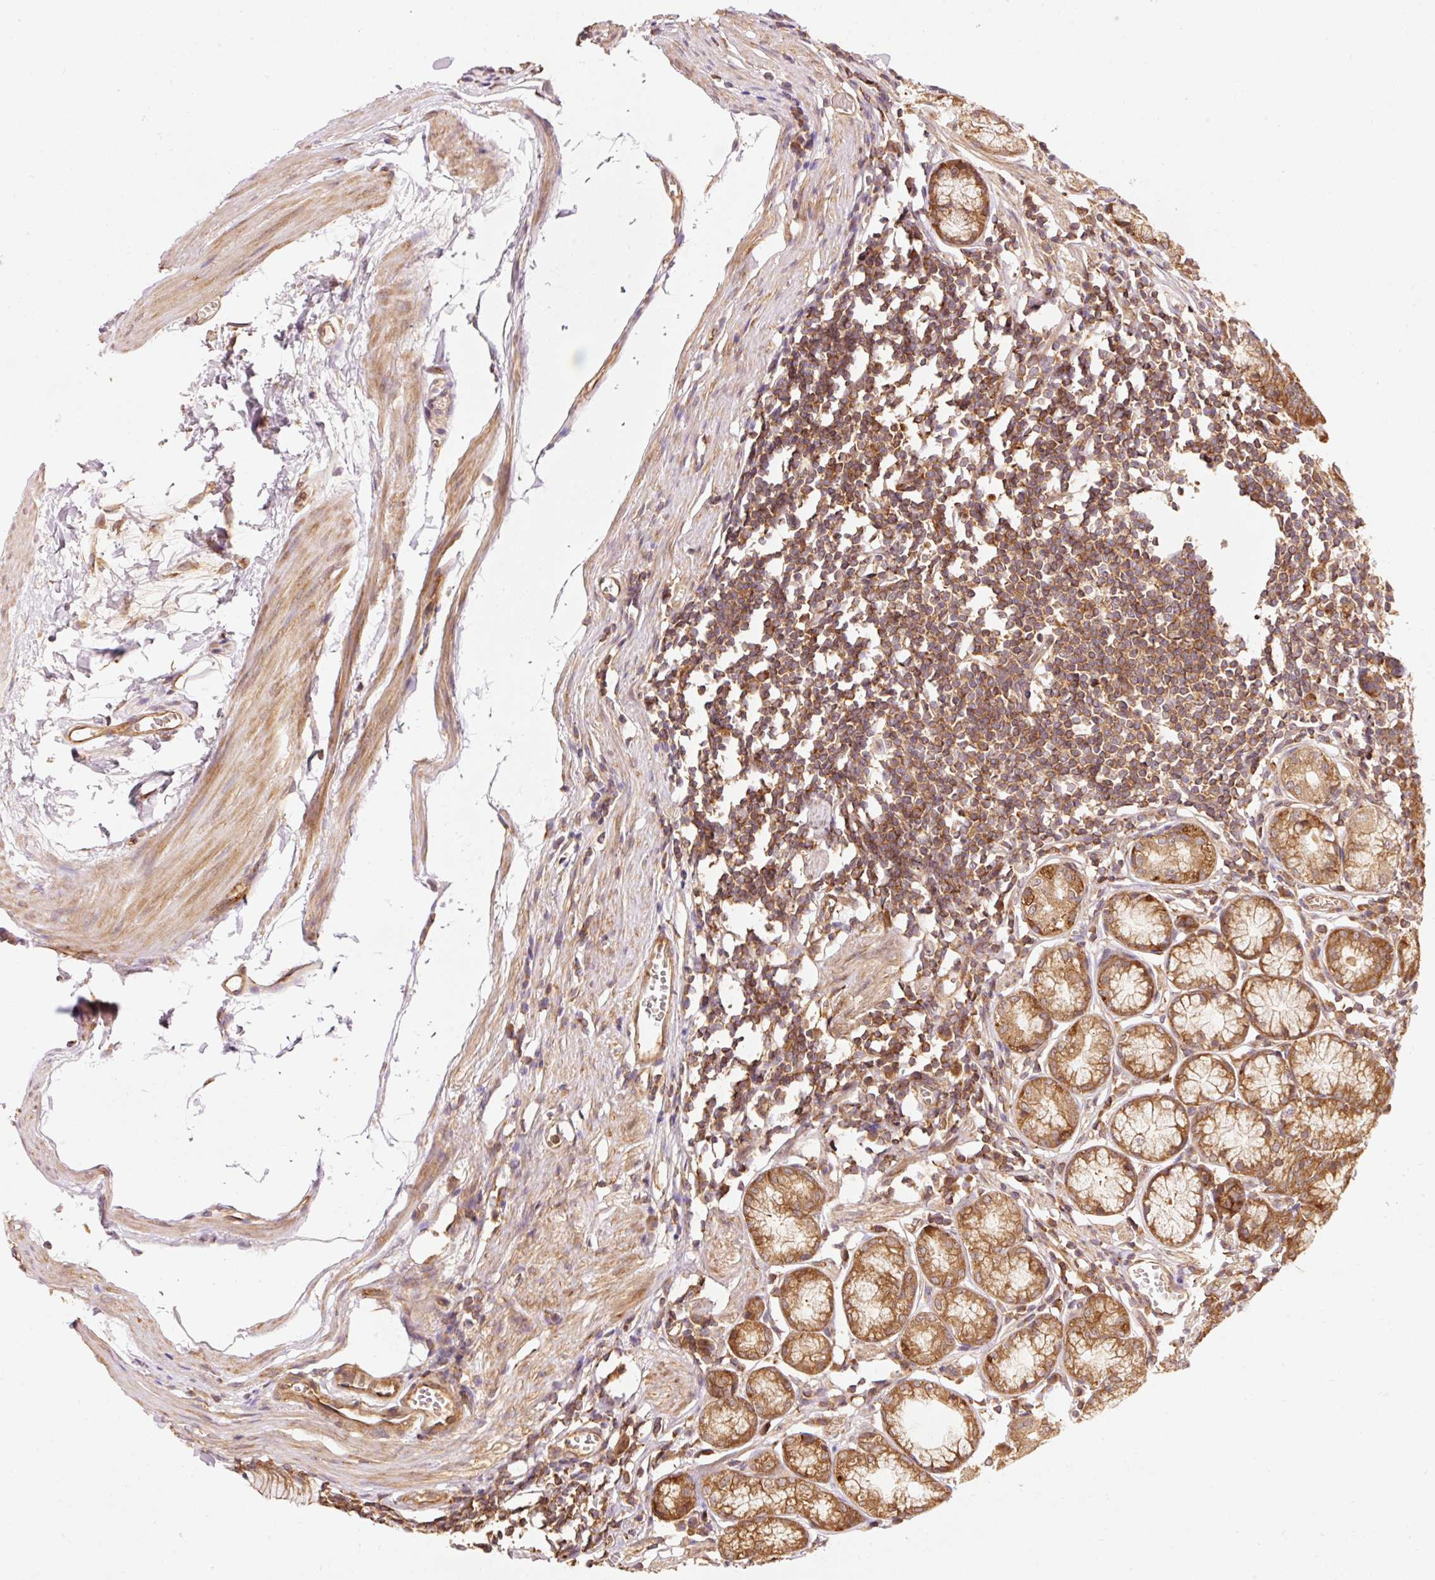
{"staining": {"intensity": "strong", "quantity": "25%-75%", "location": "cytoplasmic/membranous"}, "tissue": "stomach", "cell_type": "Glandular cells", "image_type": "normal", "snomed": [{"axis": "morphology", "description": "Normal tissue, NOS"}, {"axis": "topography", "description": "Stomach"}], "caption": "Immunohistochemical staining of unremarkable human stomach shows high levels of strong cytoplasmic/membranous positivity in about 25%-75% of glandular cells.", "gene": "PDAP1", "patient": {"sex": "male", "age": 55}}